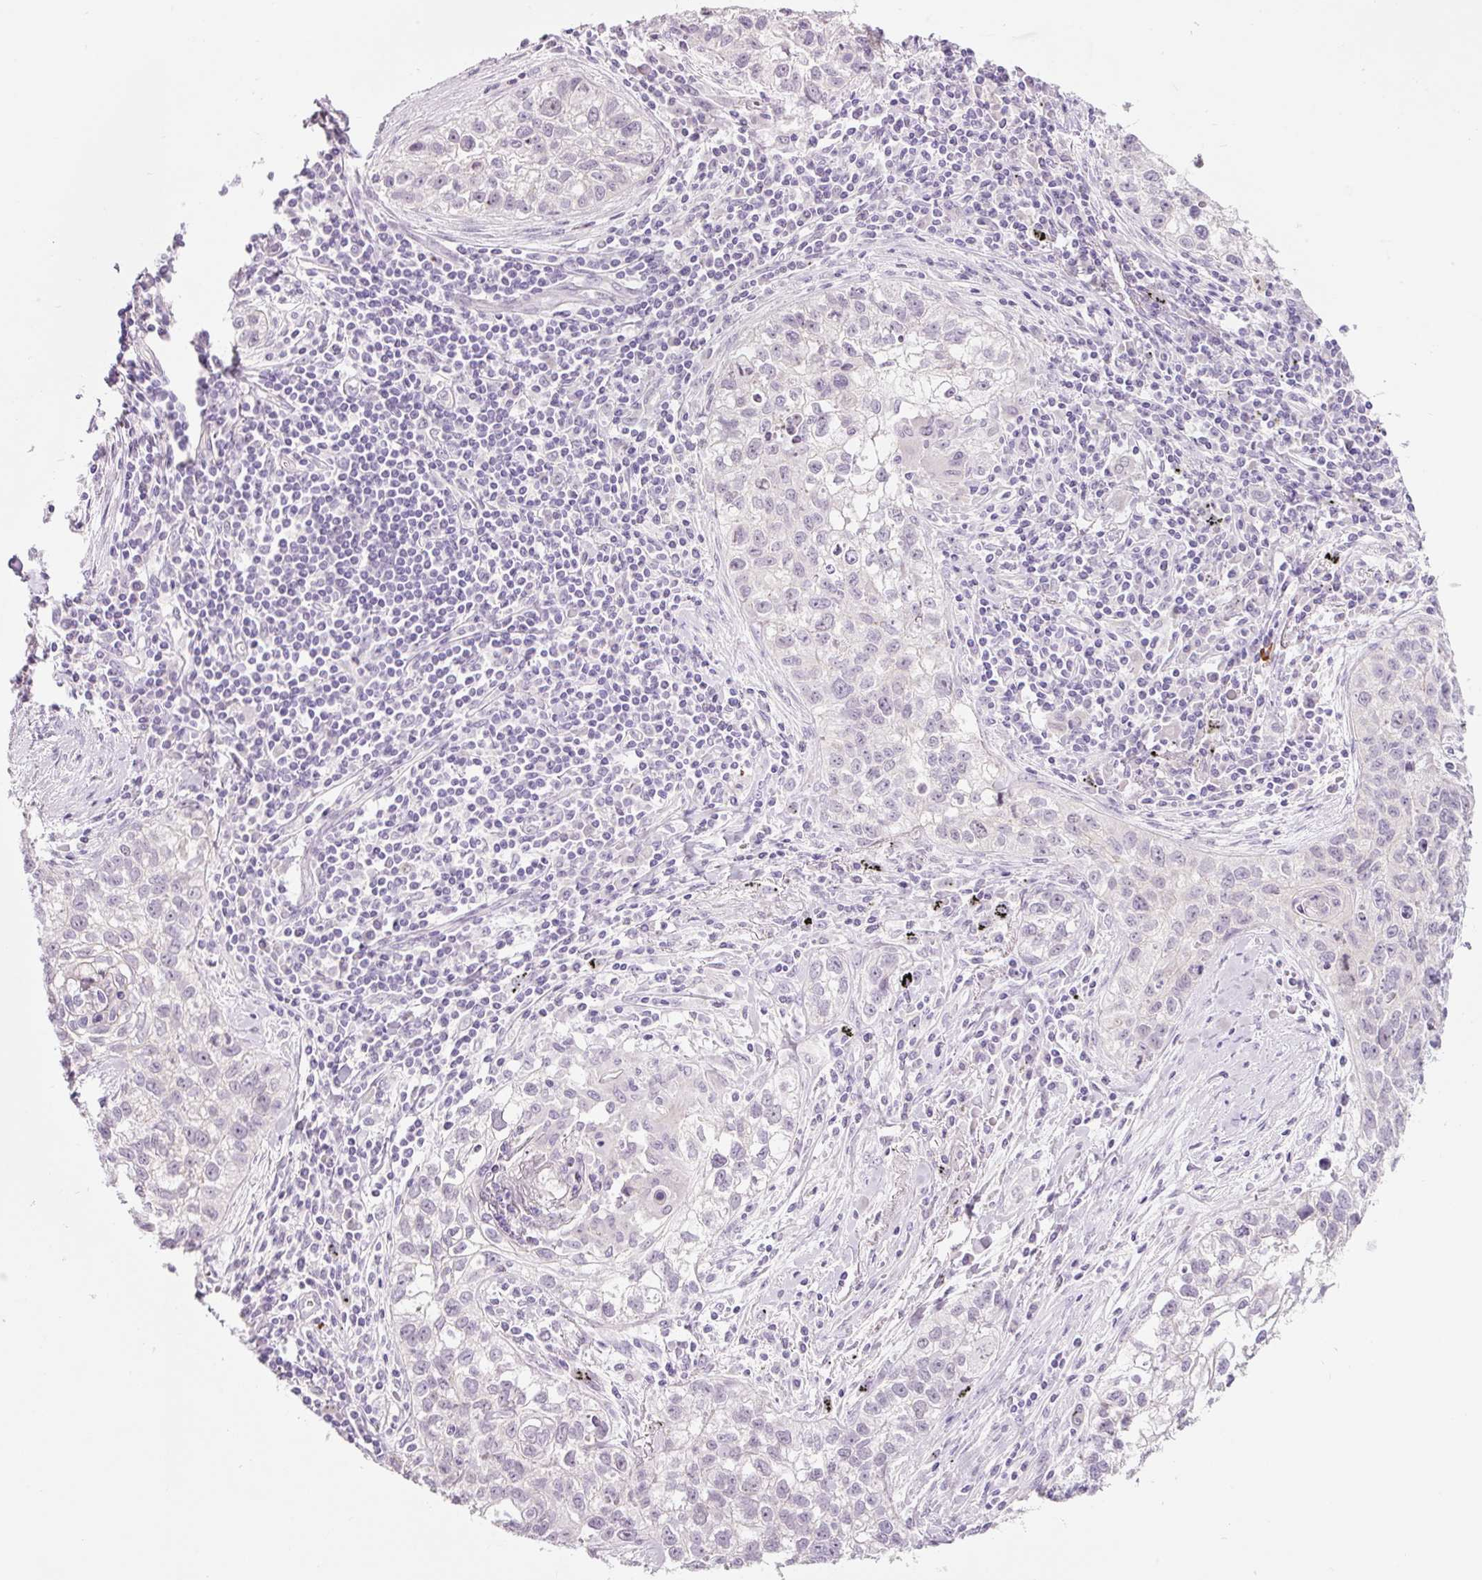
{"staining": {"intensity": "negative", "quantity": "none", "location": "none"}, "tissue": "lung cancer", "cell_type": "Tumor cells", "image_type": "cancer", "snomed": [{"axis": "morphology", "description": "Squamous cell carcinoma, NOS"}, {"axis": "topography", "description": "Lung"}], "caption": "Immunohistochemistry (IHC) micrograph of human lung cancer (squamous cell carcinoma) stained for a protein (brown), which displays no positivity in tumor cells.", "gene": "DHRS11", "patient": {"sex": "male", "age": 74}}